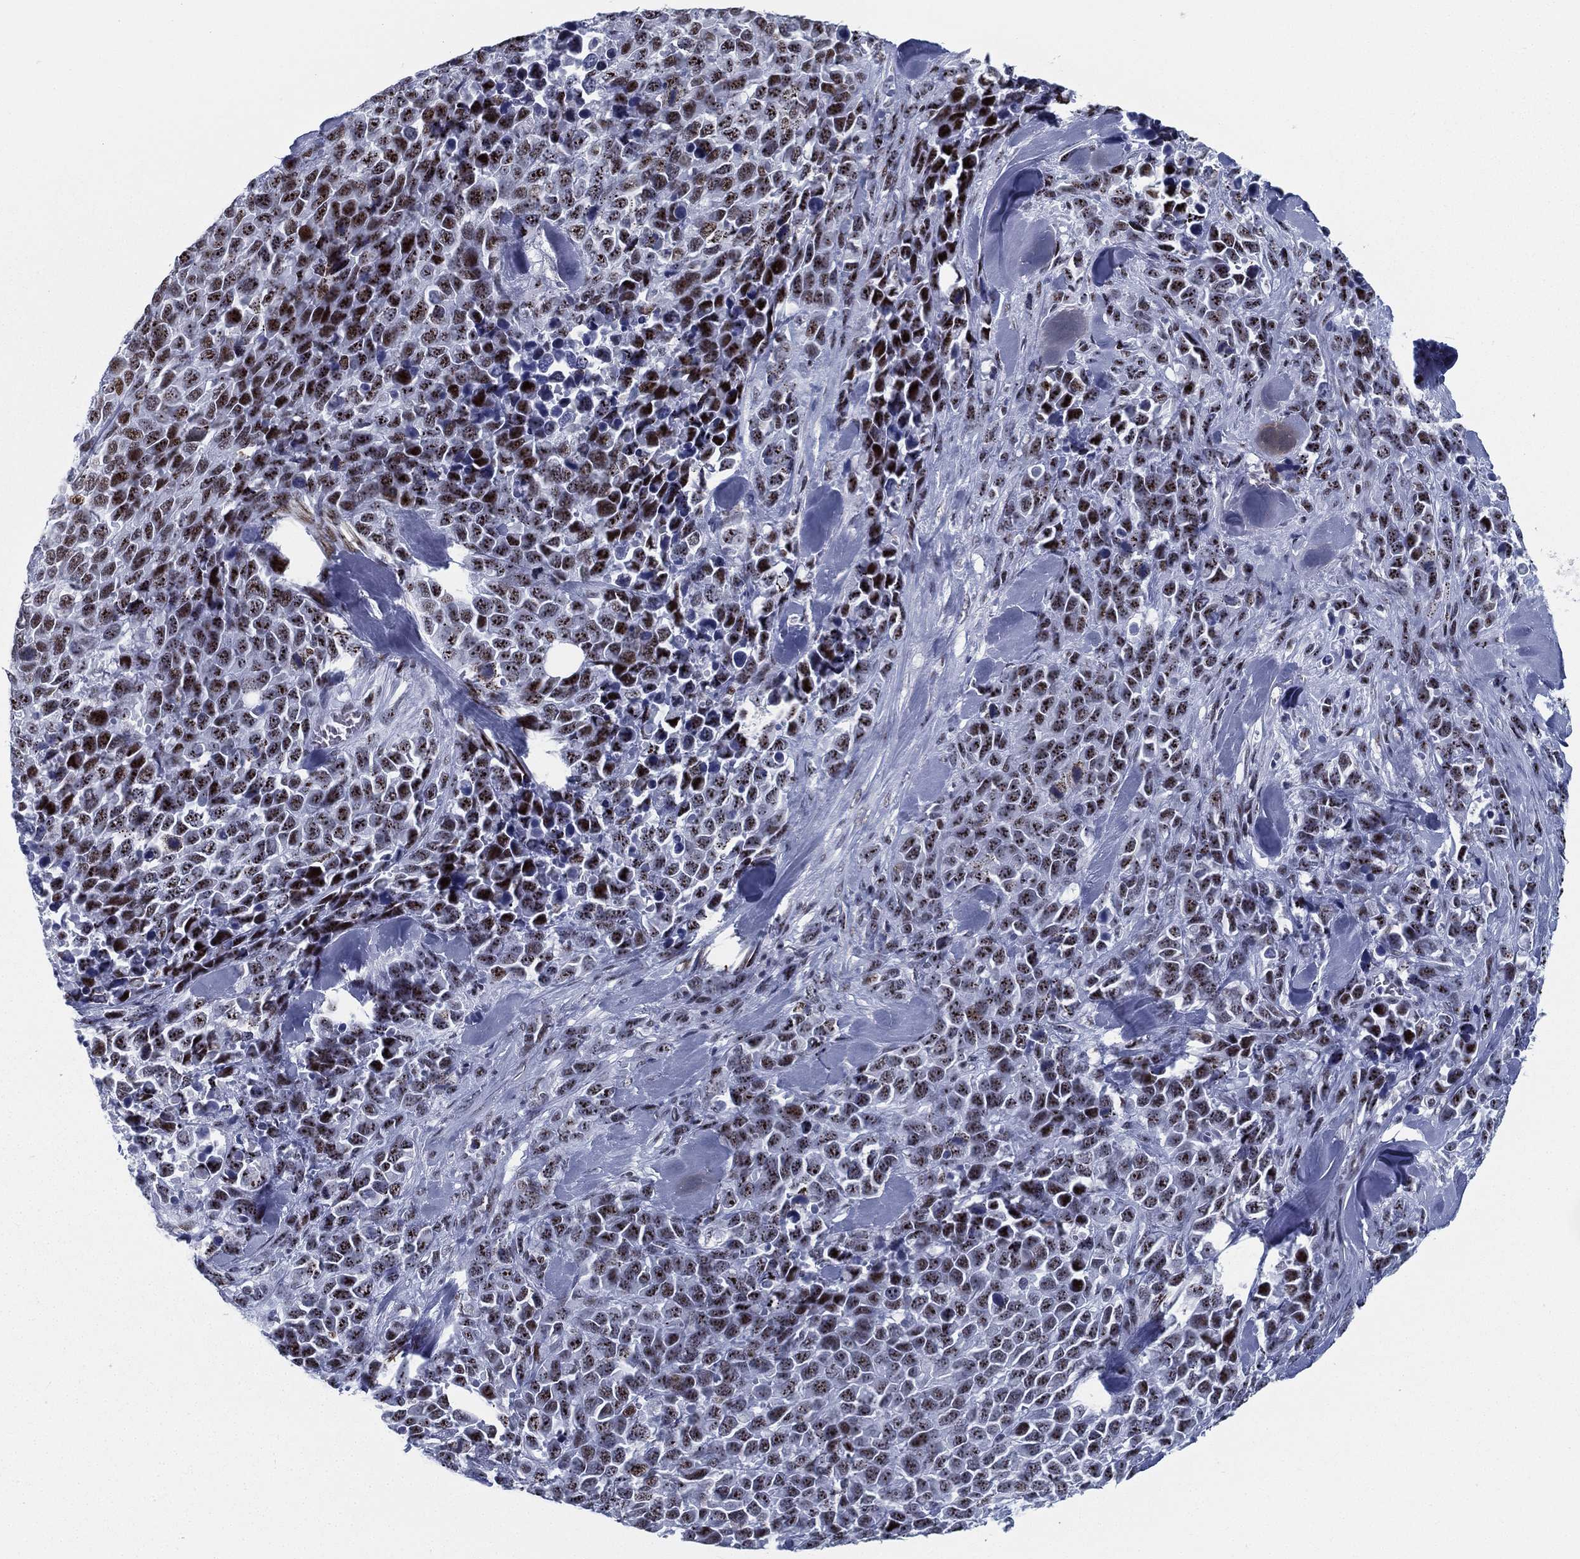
{"staining": {"intensity": "strong", "quantity": "25%-75%", "location": "nuclear"}, "tissue": "melanoma", "cell_type": "Tumor cells", "image_type": "cancer", "snomed": [{"axis": "morphology", "description": "Malignant melanoma, Metastatic site"}, {"axis": "topography", "description": "Skin"}], "caption": "Brown immunohistochemical staining in human malignant melanoma (metastatic site) exhibits strong nuclear expression in about 25%-75% of tumor cells.", "gene": "CYB561D2", "patient": {"sex": "male", "age": 84}}